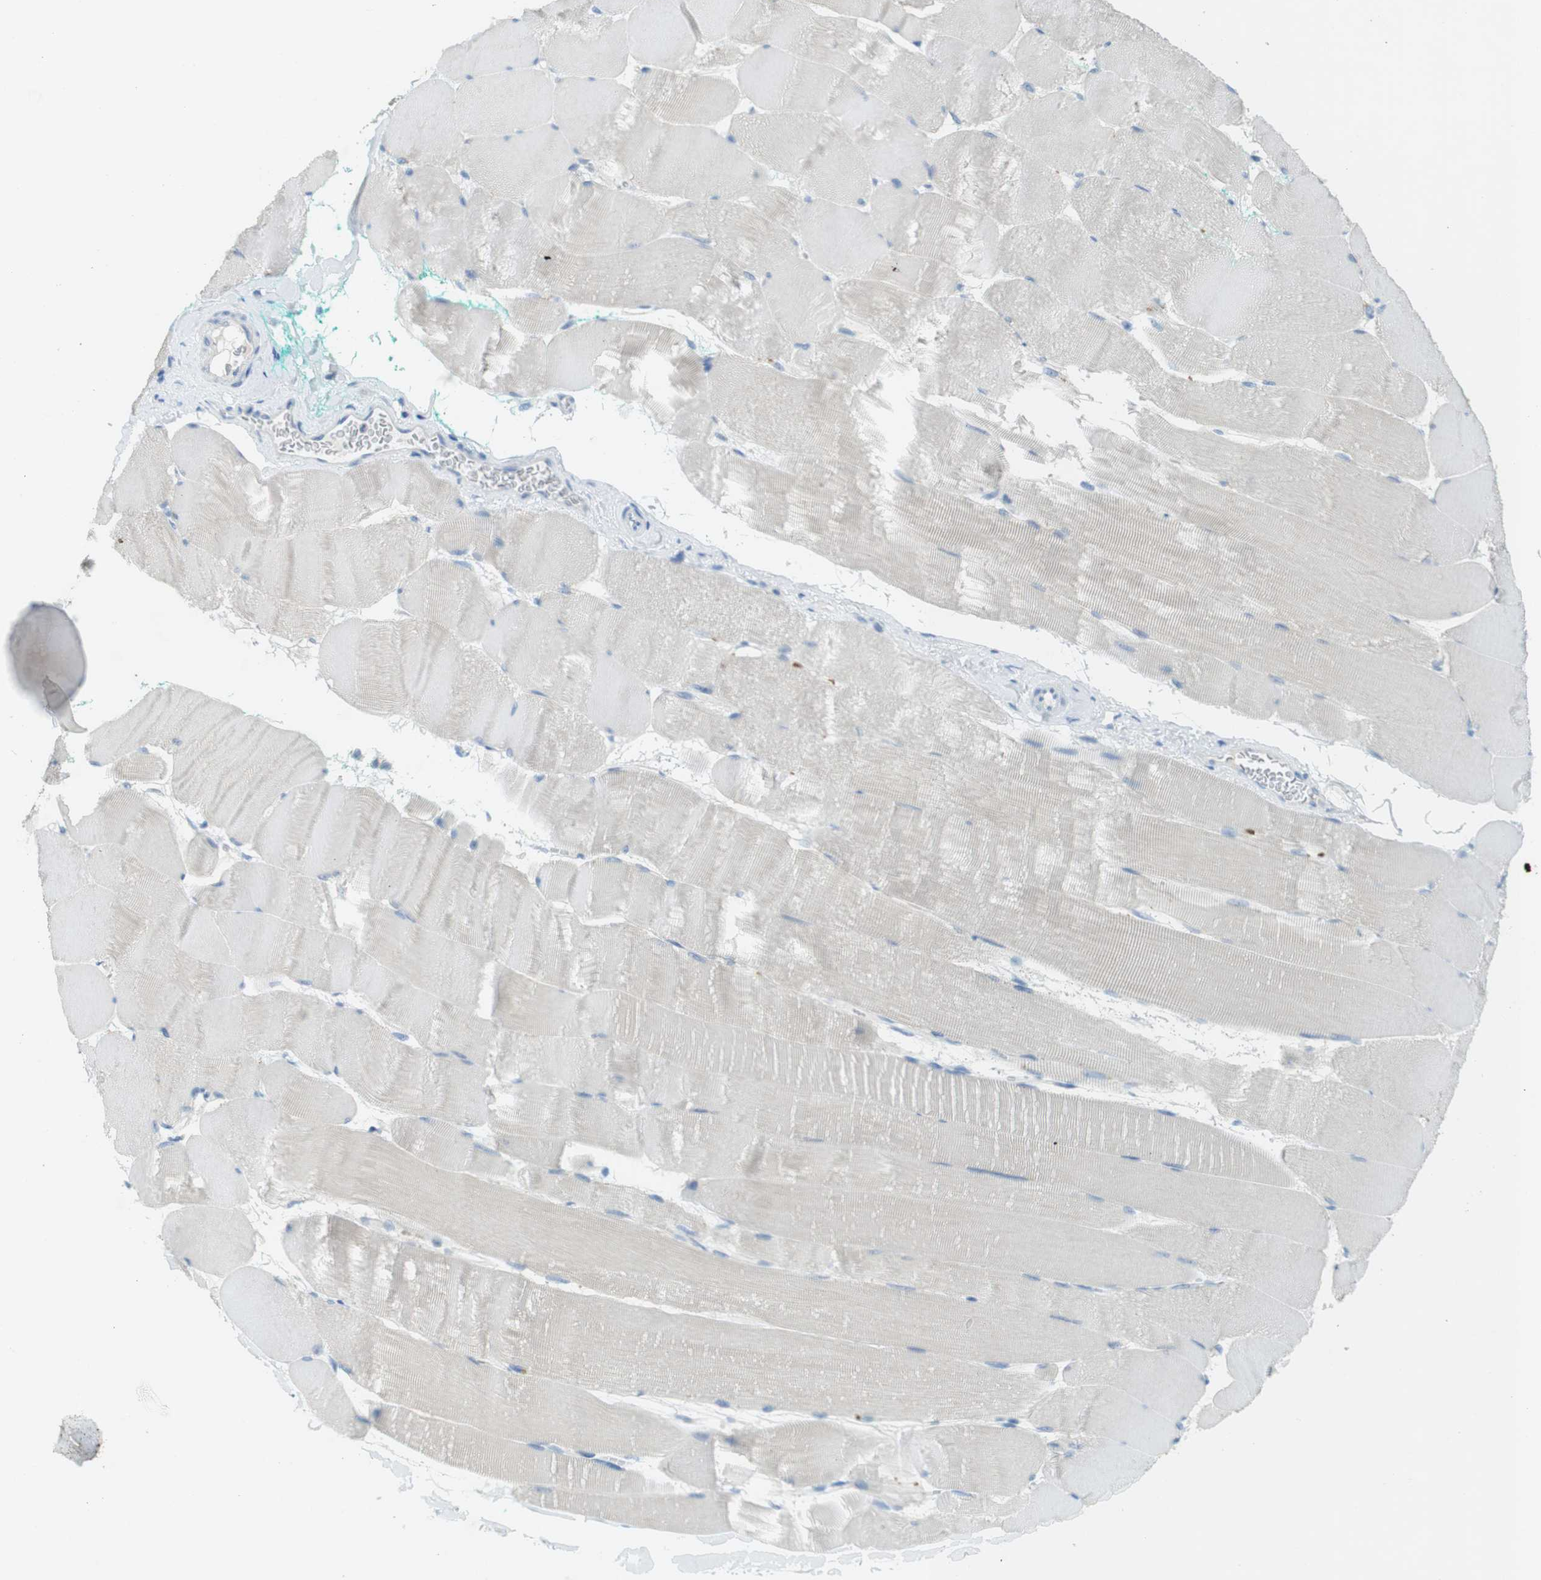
{"staining": {"intensity": "negative", "quantity": "none", "location": "none"}, "tissue": "skeletal muscle", "cell_type": "Myocytes", "image_type": "normal", "snomed": [{"axis": "morphology", "description": "Normal tissue, NOS"}, {"axis": "morphology", "description": "Squamous cell carcinoma, NOS"}, {"axis": "topography", "description": "Skeletal muscle"}], "caption": "Protein analysis of normal skeletal muscle displays no significant expression in myocytes.", "gene": "CD320", "patient": {"sex": "male", "age": 51}}